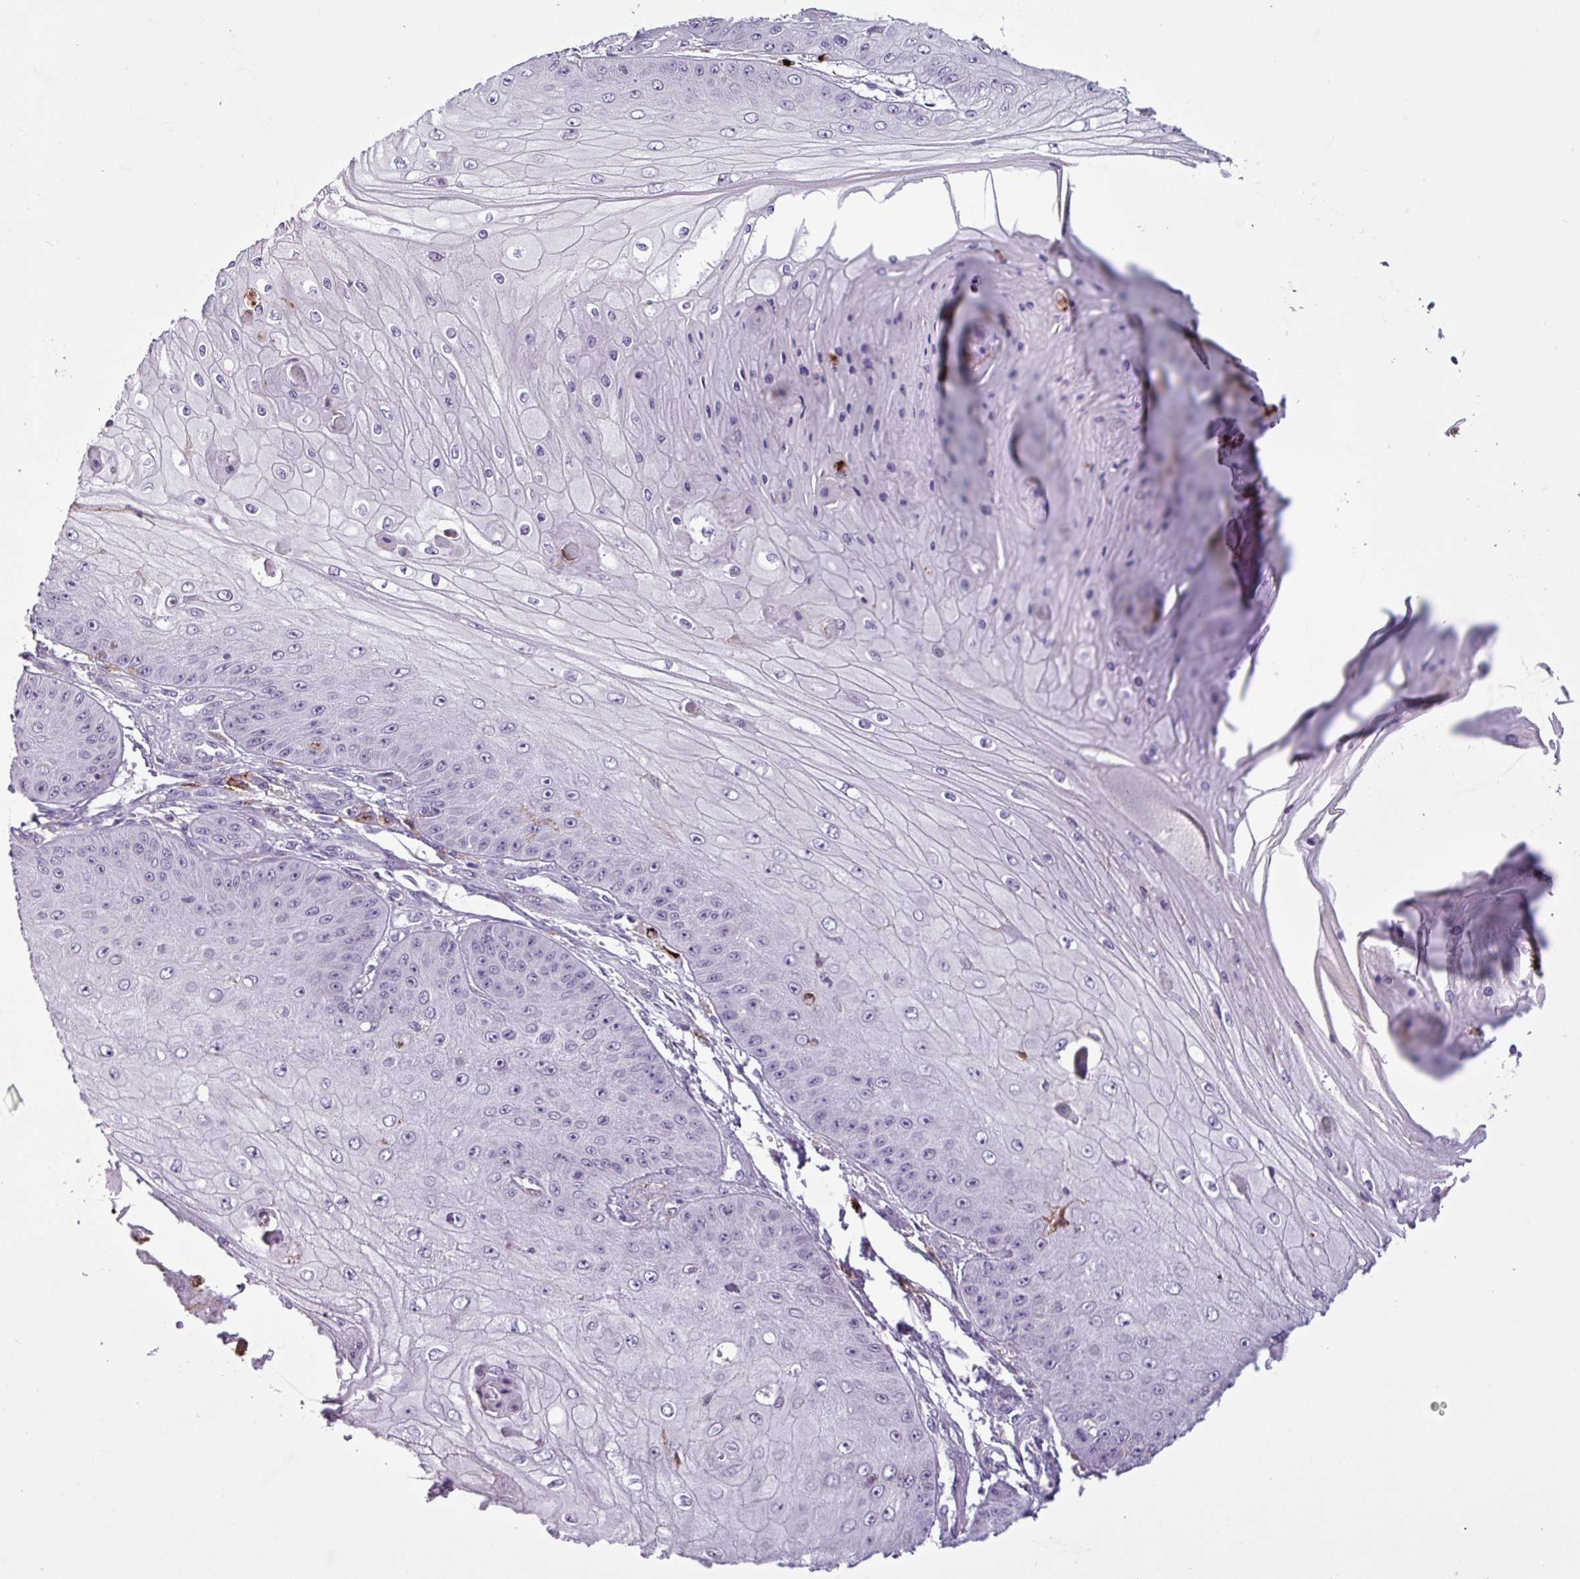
{"staining": {"intensity": "negative", "quantity": "none", "location": "none"}, "tissue": "skin cancer", "cell_type": "Tumor cells", "image_type": "cancer", "snomed": [{"axis": "morphology", "description": "Squamous cell carcinoma, NOS"}, {"axis": "topography", "description": "Skin"}], "caption": "Image shows no protein expression in tumor cells of skin cancer (squamous cell carcinoma) tissue.", "gene": "C9orf24", "patient": {"sex": "male", "age": 70}}